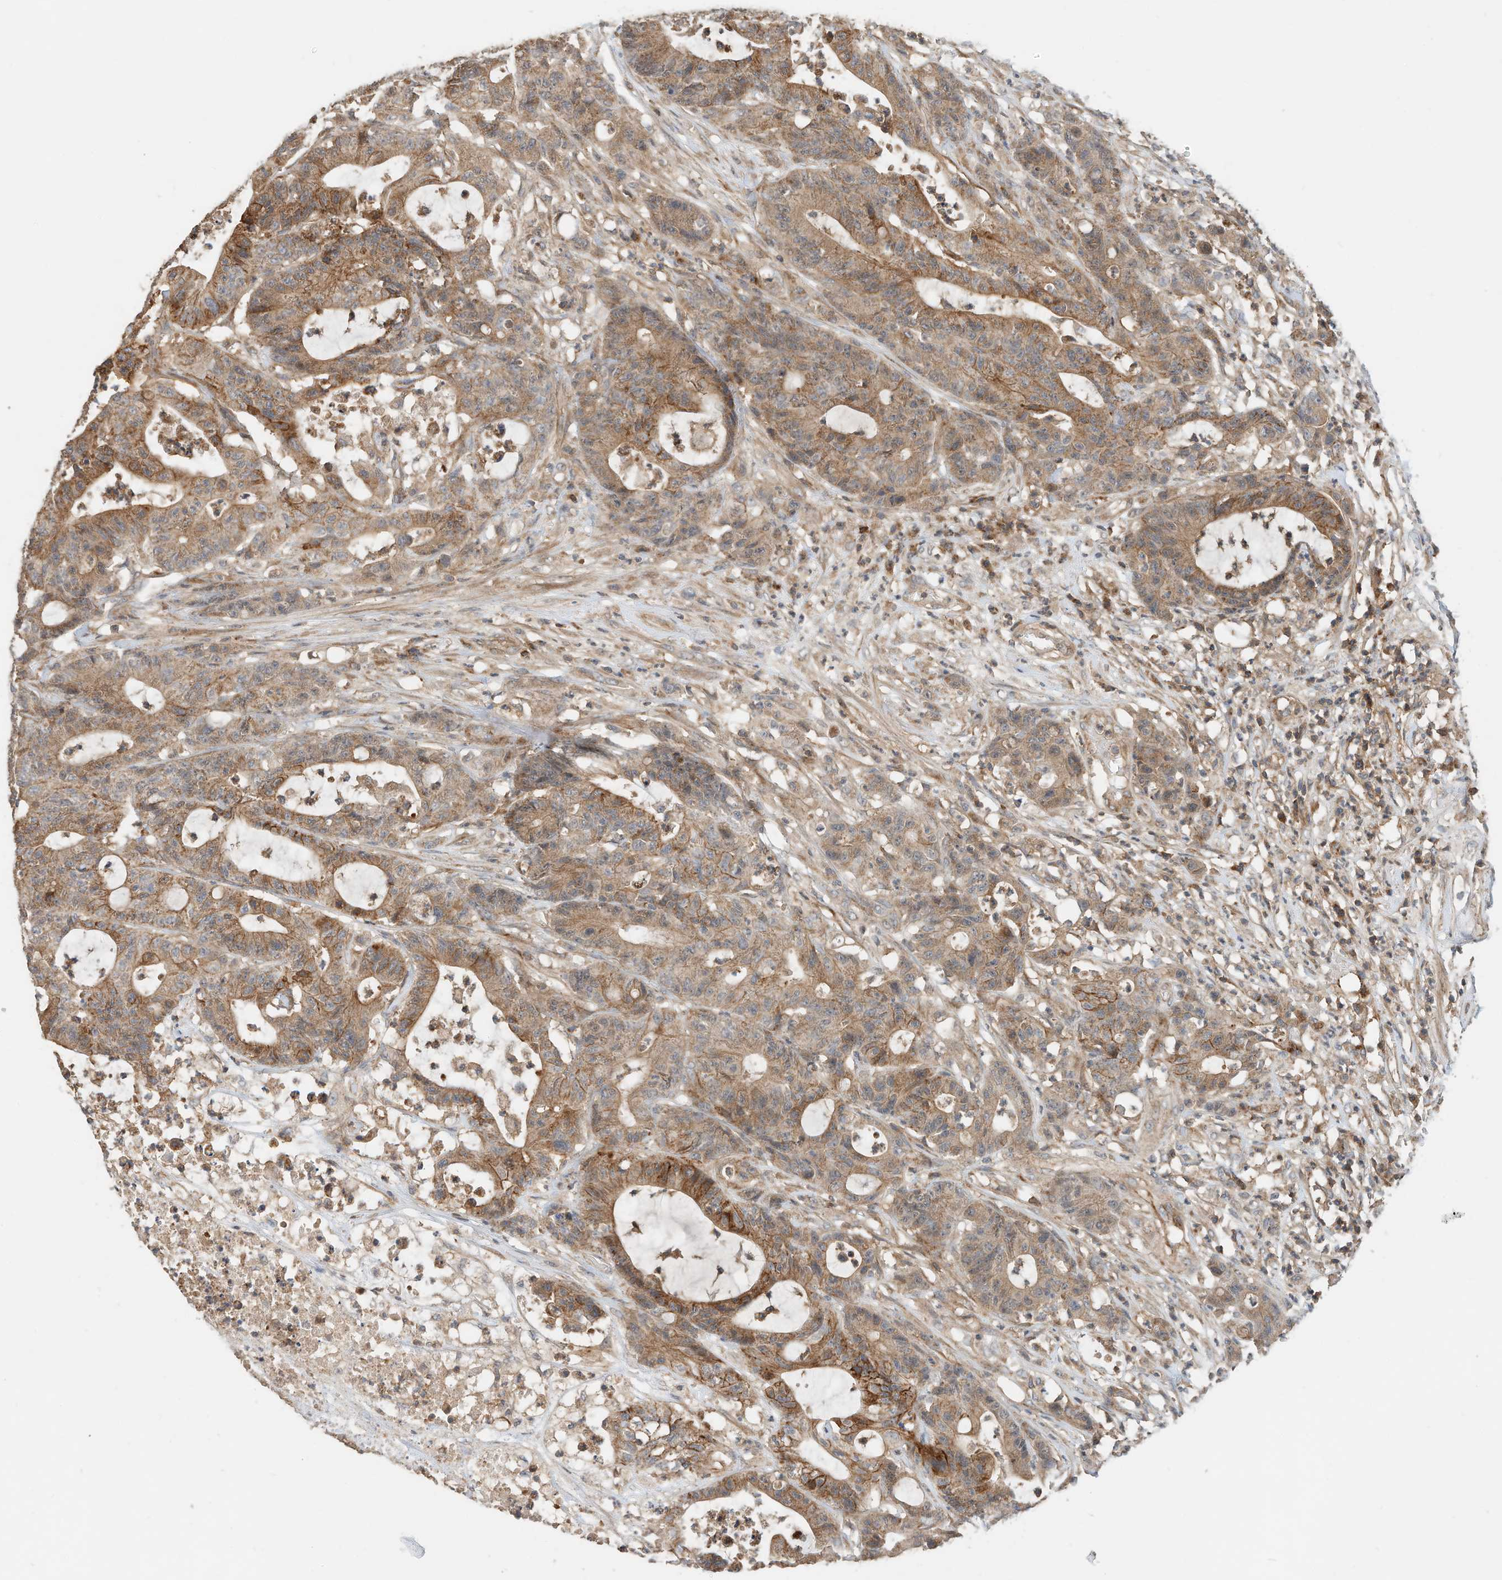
{"staining": {"intensity": "moderate", "quantity": ">75%", "location": "cytoplasmic/membranous"}, "tissue": "colorectal cancer", "cell_type": "Tumor cells", "image_type": "cancer", "snomed": [{"axis": "morphology", "description": "Adenocarcinoma, NOS"}, {"axis": "topography", "description": "Colon"}], "caption": "Human adenocarcinoma (colorectal) stained for a protein (brown) shows moderate cytoplasmic/membranous positive staining in about >75% of tumor cells.", "gene": "CPAMD8", "patient": {"sex": "female", "age": 84}}